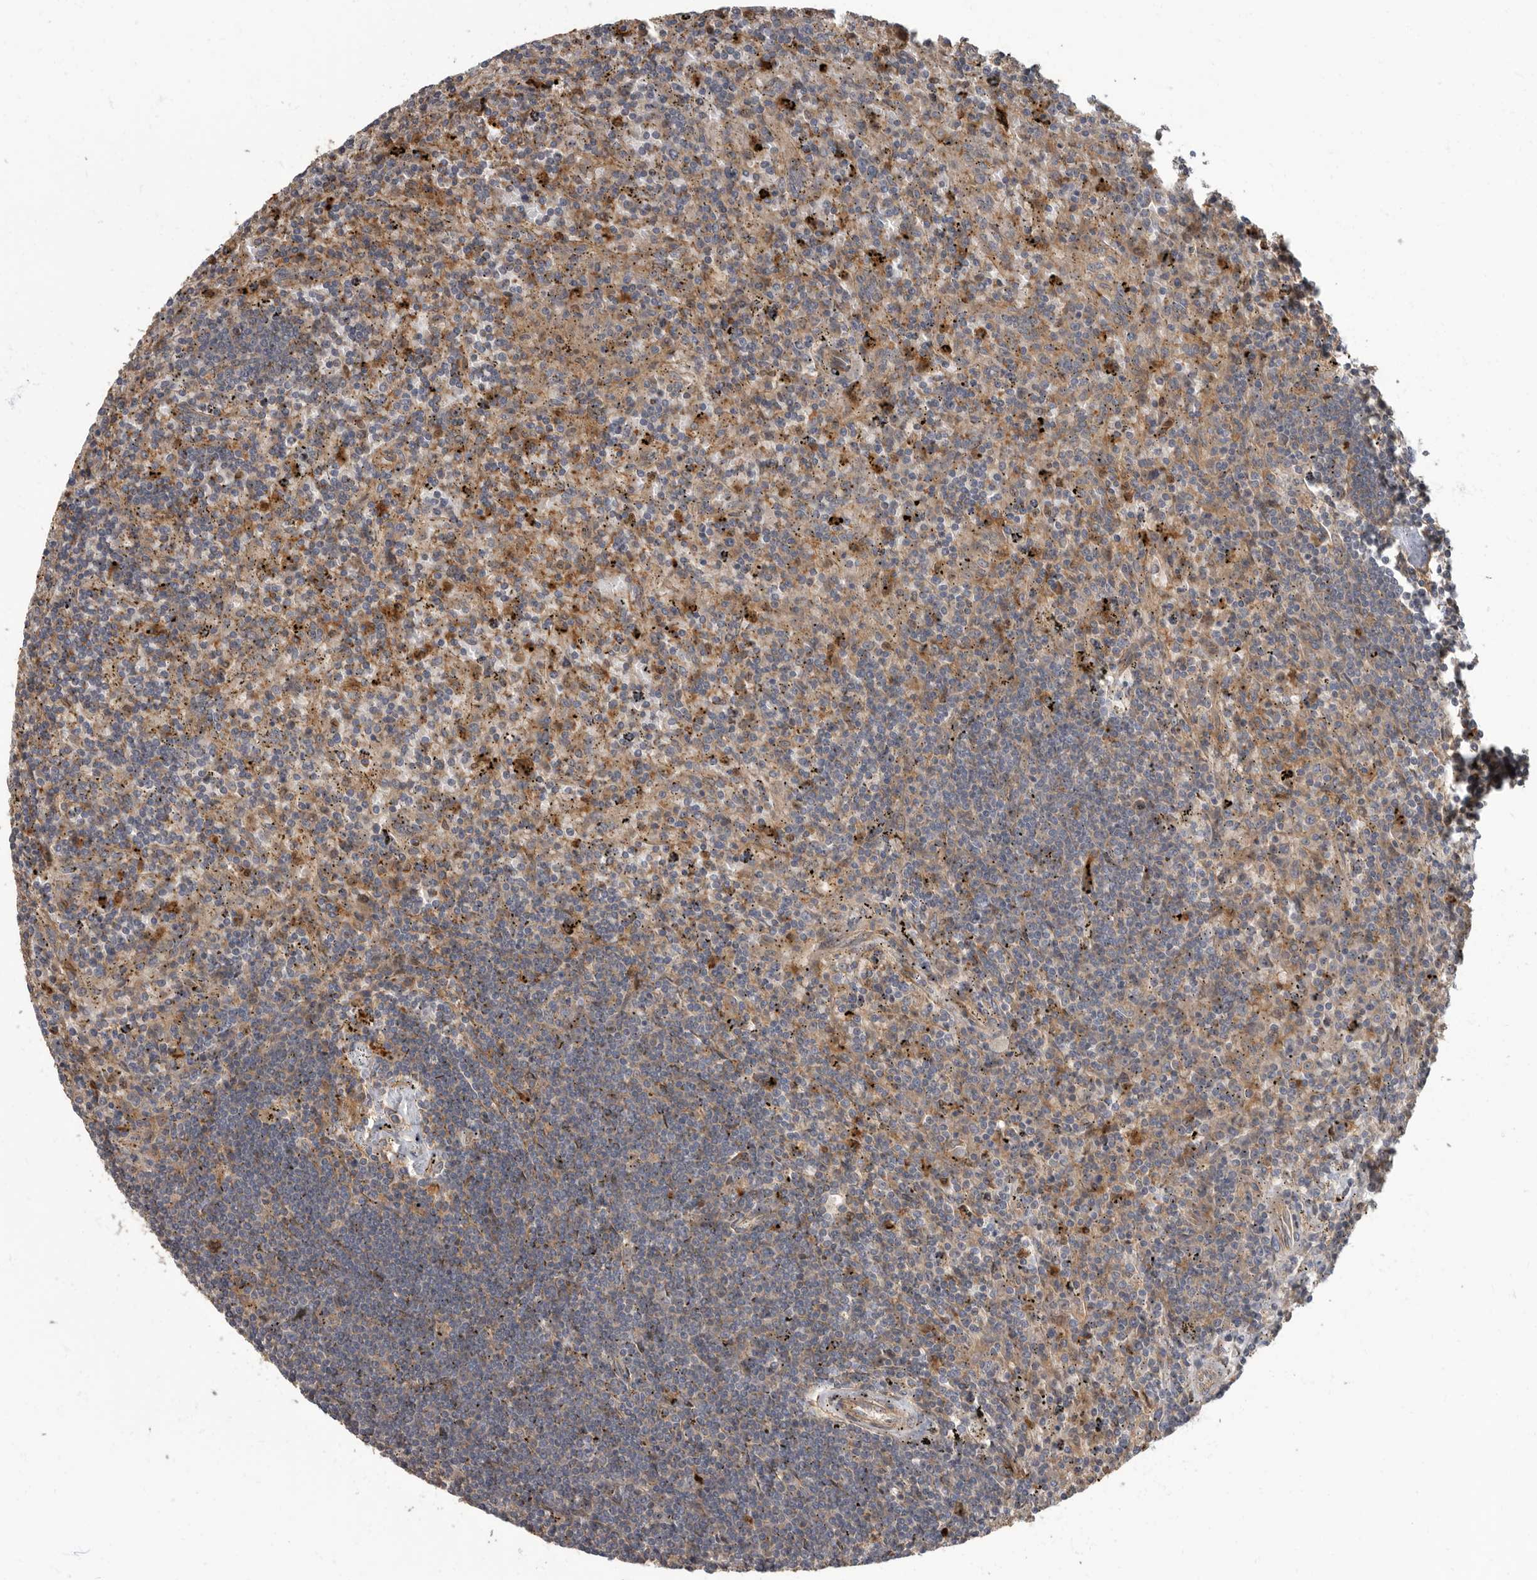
{"staining": {"intensity": "negative", "quantity": "none", "location": "none"}, "tissue": "lymphoma", "cell_type": "Tumor cells", "image_type": "cancer", "snomed": [{"axis": "morphology", "description": "Malignant lymphoma, non-Hodgkin's type, Low grade"}, {"axis": "topography", "description": "Spleen"}], "caption": "Immunohistochemistry image of human low-grade malignant lymphoma, non-Hodgkin's type stained for a protein (brown), which reveals no staining in tumor cells.", "gene": "DAAM1", "patient": {"sex": "male", "age": 76}}